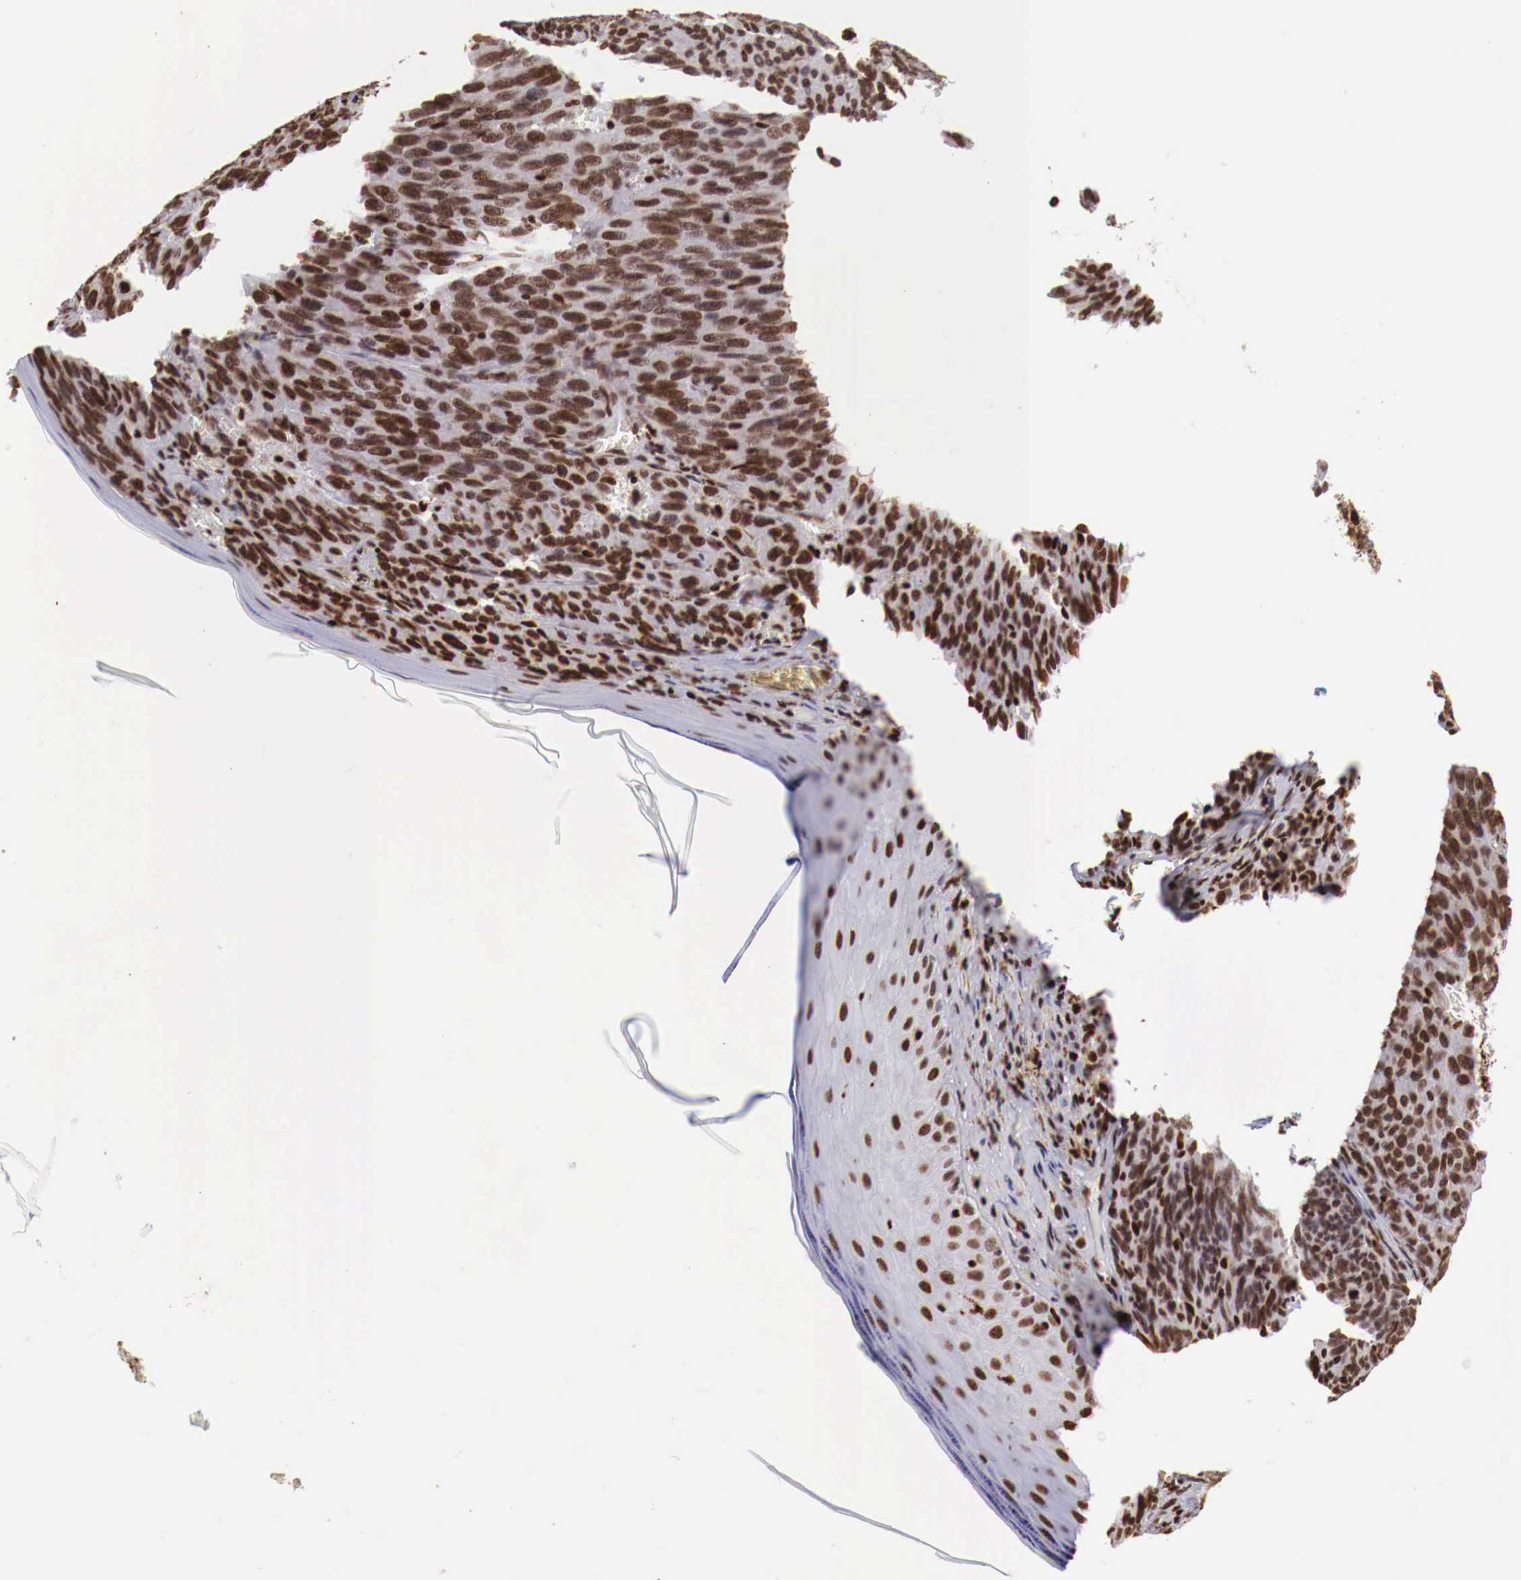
{"staining": {"intensity": "moderate", "quantity": ">75%", "location": "nuclear"}, "tissue": "melanoma", "cell_type": "Tumor cells", "image_type": "cancer", "snomed": [{"axis": "morphology", "description": "Malignant melanoma, NOS"}, {"axis": "topography", "description": "Skin"}], "caption": "Immunohistochemical staining of human malignant melanoma displays moderate nuclear protein positivity in approximately >75% of tumor cells.", "gene": "MAX", "patient": {"sex": "male", "age": 76}}